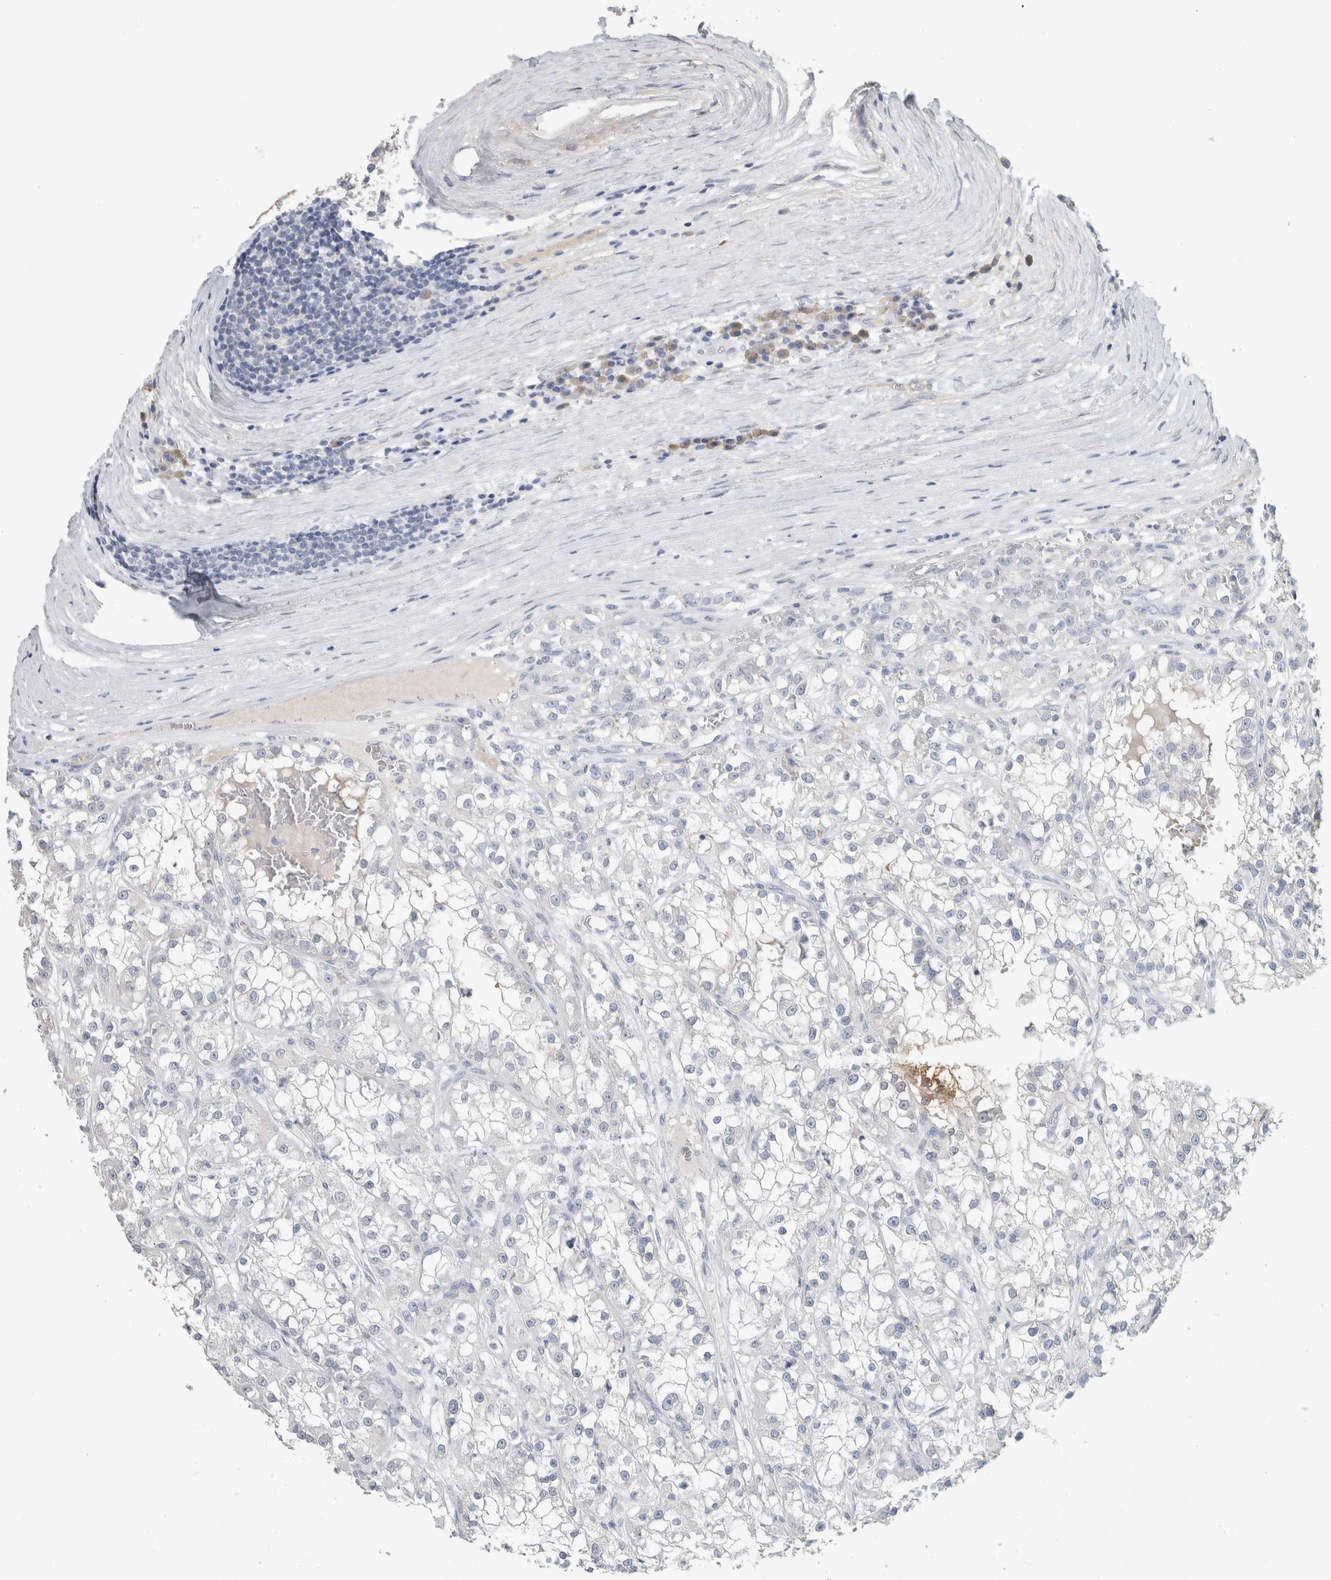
{"staining": {"intensity": "negative", "quantity": "none", "location": "none"}, "tissue": "renal cancer", "cell_type": "Tumor cells", "image_type": "cancer", "snomed": [{"axis": "morphology", "description": "Adenocarcinoma, NOS"}, {"axis": "topography", "description": "Kidney"}], "caption": "Tumor cells are negative for brown protein staining in renal adenocarcinoma.", "gene": "SCGB1A1", "patient": {"sex": "female", "age": 52}}